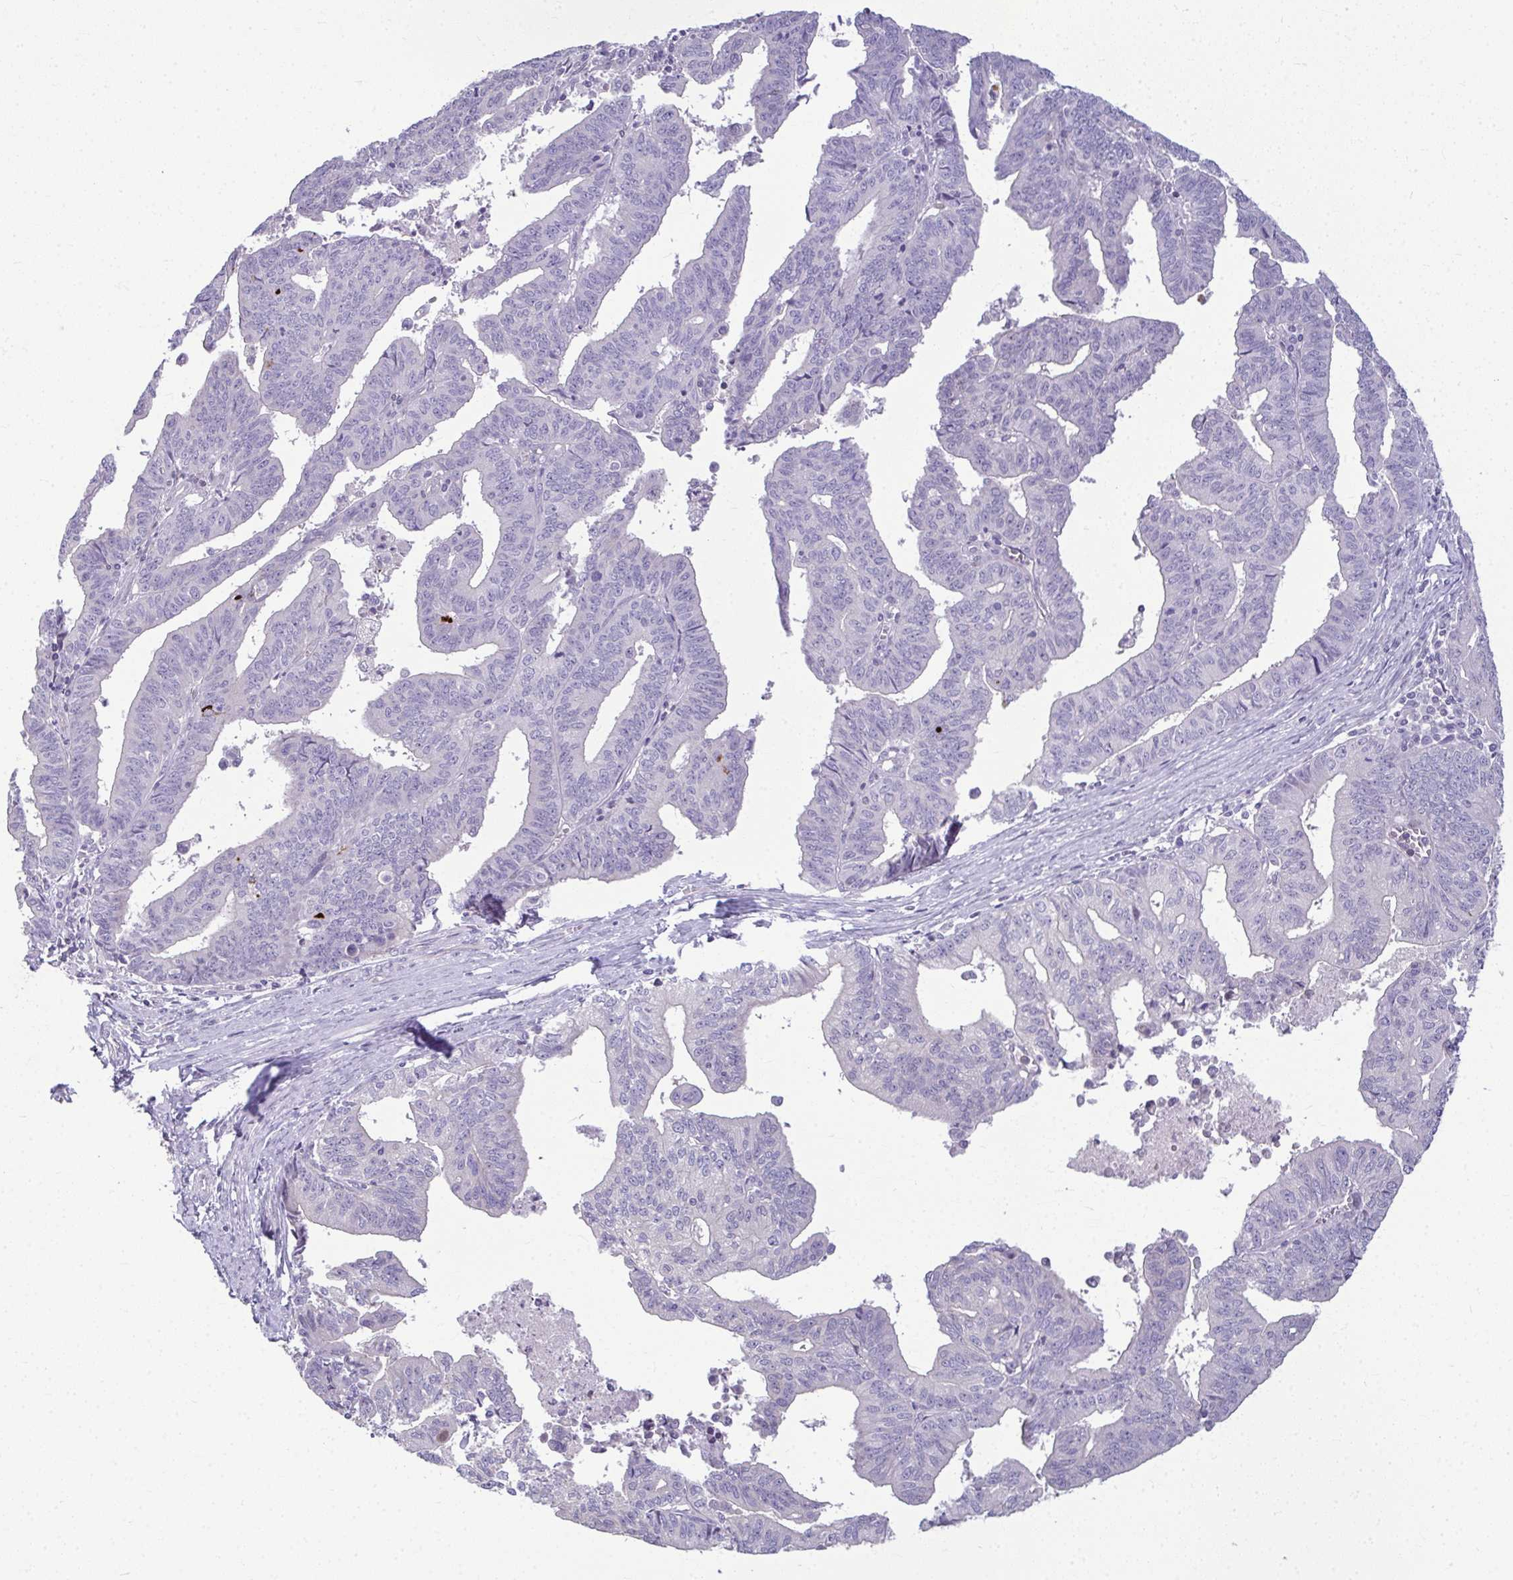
{"staining": {"intensity": "negative", "quantity": "none", "location": "none"}, "tissue": "endometrial cancer", "cell_type": "Tumor cells", "image_type": "cancer", "snomed": [{"axis": "morphology", "description": "Adenocarcinoma, NOS"}, {"axis": "topography", "description": "Endometrium"}], "caption": "A histopathology image of human endometrial adenocarcinoma is negative for staining in tumor cells. (DAB (3,3'-diaminobenzidine) immunohistochemistry (IHC) visualized using brightfield microscopy, high magnification).", "gene": "ODF1", "patient": {"sex": "female", "age": 65}}